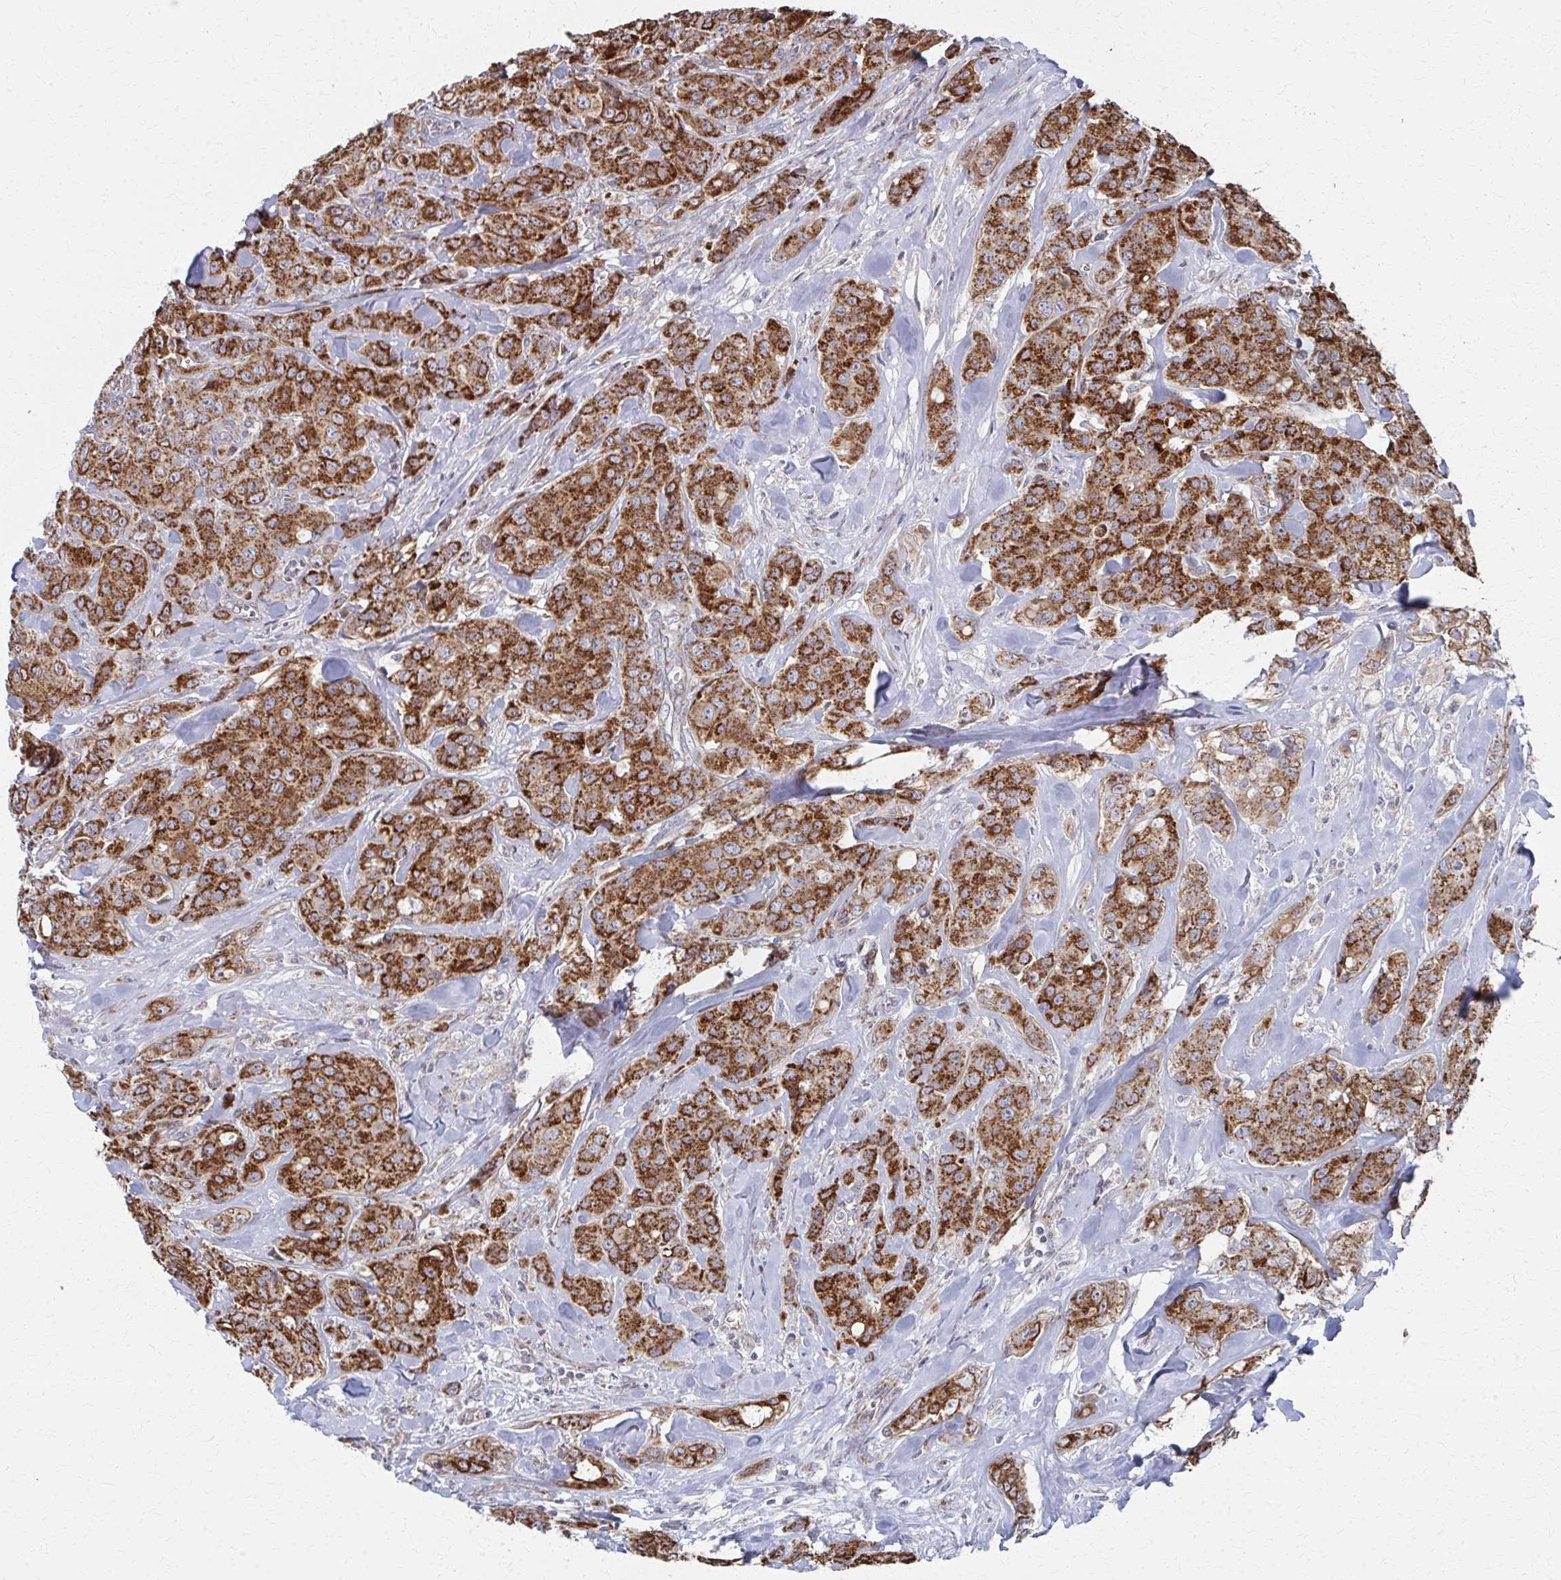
{"staining": {"intensity": "strong", "quantity": ">75%", "location": "cytoplasmic/membranous"}, "tissue": "breast cancer", "cell_type": "Tumor cells", "image_type": "cancer", "snomed": [{"axis": "morphology", "description": "Normal tissue, NOS"}, {"axis": "morphology", "description": "Duct carcinoma"}, {"axis": "topography", "description": "Breast"}], "caption": "This is an image of IHC staining of breast cancer, which shows strong expression in the cytoplasmic/membranous of tumor cells.", "gene": "FAHD1", "patient": {"sex": "female", "age": 43}}